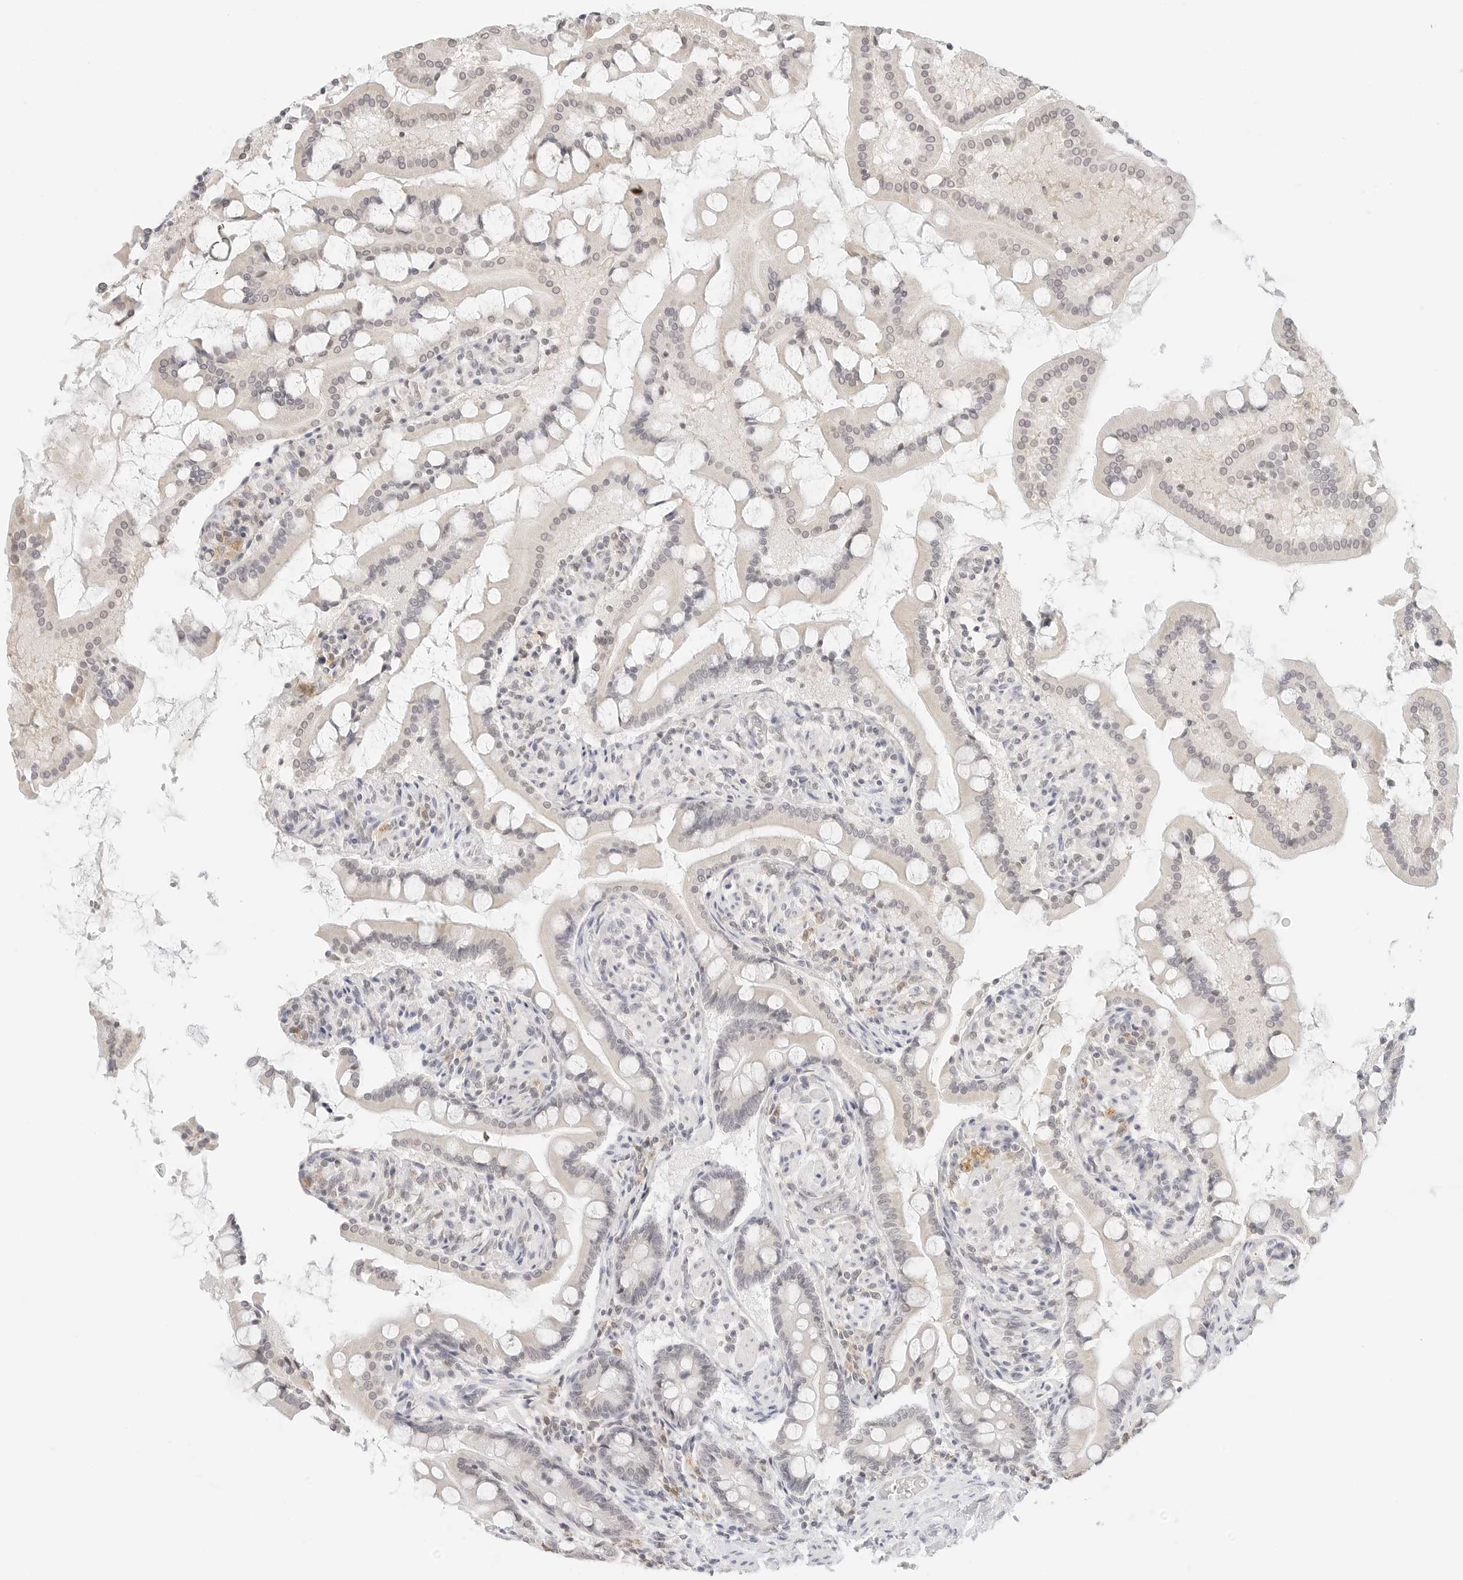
{"staining": {"intensity": "weak", "quantity": "25%-75%", "location": "cytoplasmic/membranous"}, "tissue": "small intestine", "cell_type": "Glandular cells", "image_type": "normal", "snomed": [{"axis": "morphology", "description": "Normal tissue, NOS"}, {"axis": "topography", "description": "Small intestine"}], "caption": "Protein staining of benign small intestine shows weak cytoplasmic/membranous staining in about 25%-75% of glandular cells.", "gene": "NEO1", "patient": {"sex": "male", "age": 41}}